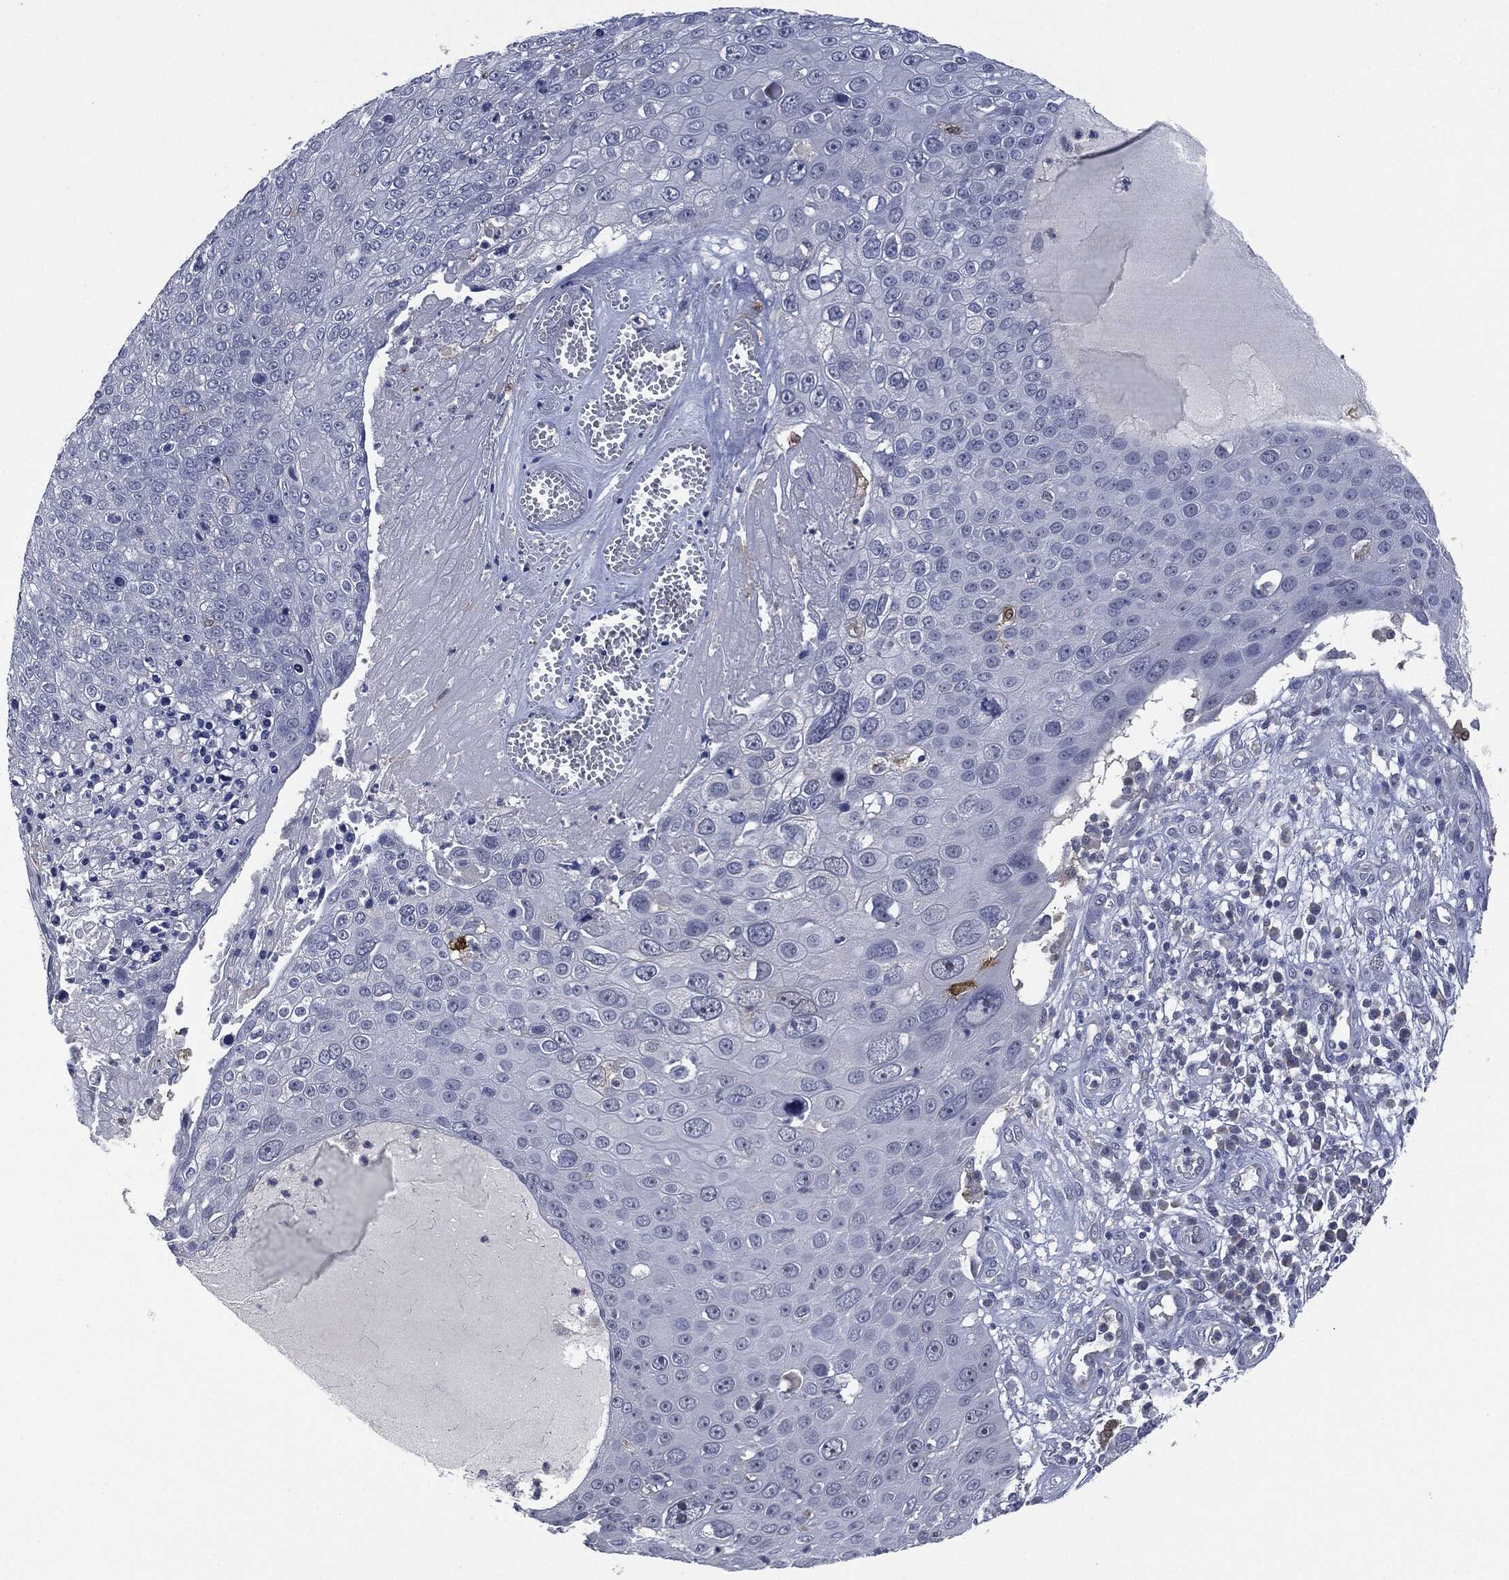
{"staining": {"intensity": "negative", "quantity": "none", "location": "none"}, "tissue": "skin cancer", "cell_type": "Tumor cells", "image_type": "cancer", "snomed": [{"axis": "morphology", "description": "Squamous cell carcinoma, NOS"}, {"axis": "topography", "description": "Skin"}], "caption": "Tumor cells show no significant protein expression in skin squamous cell carcinoma.", "gene": "IL1RN", "patient": {"sex": "male", "age": 71}}